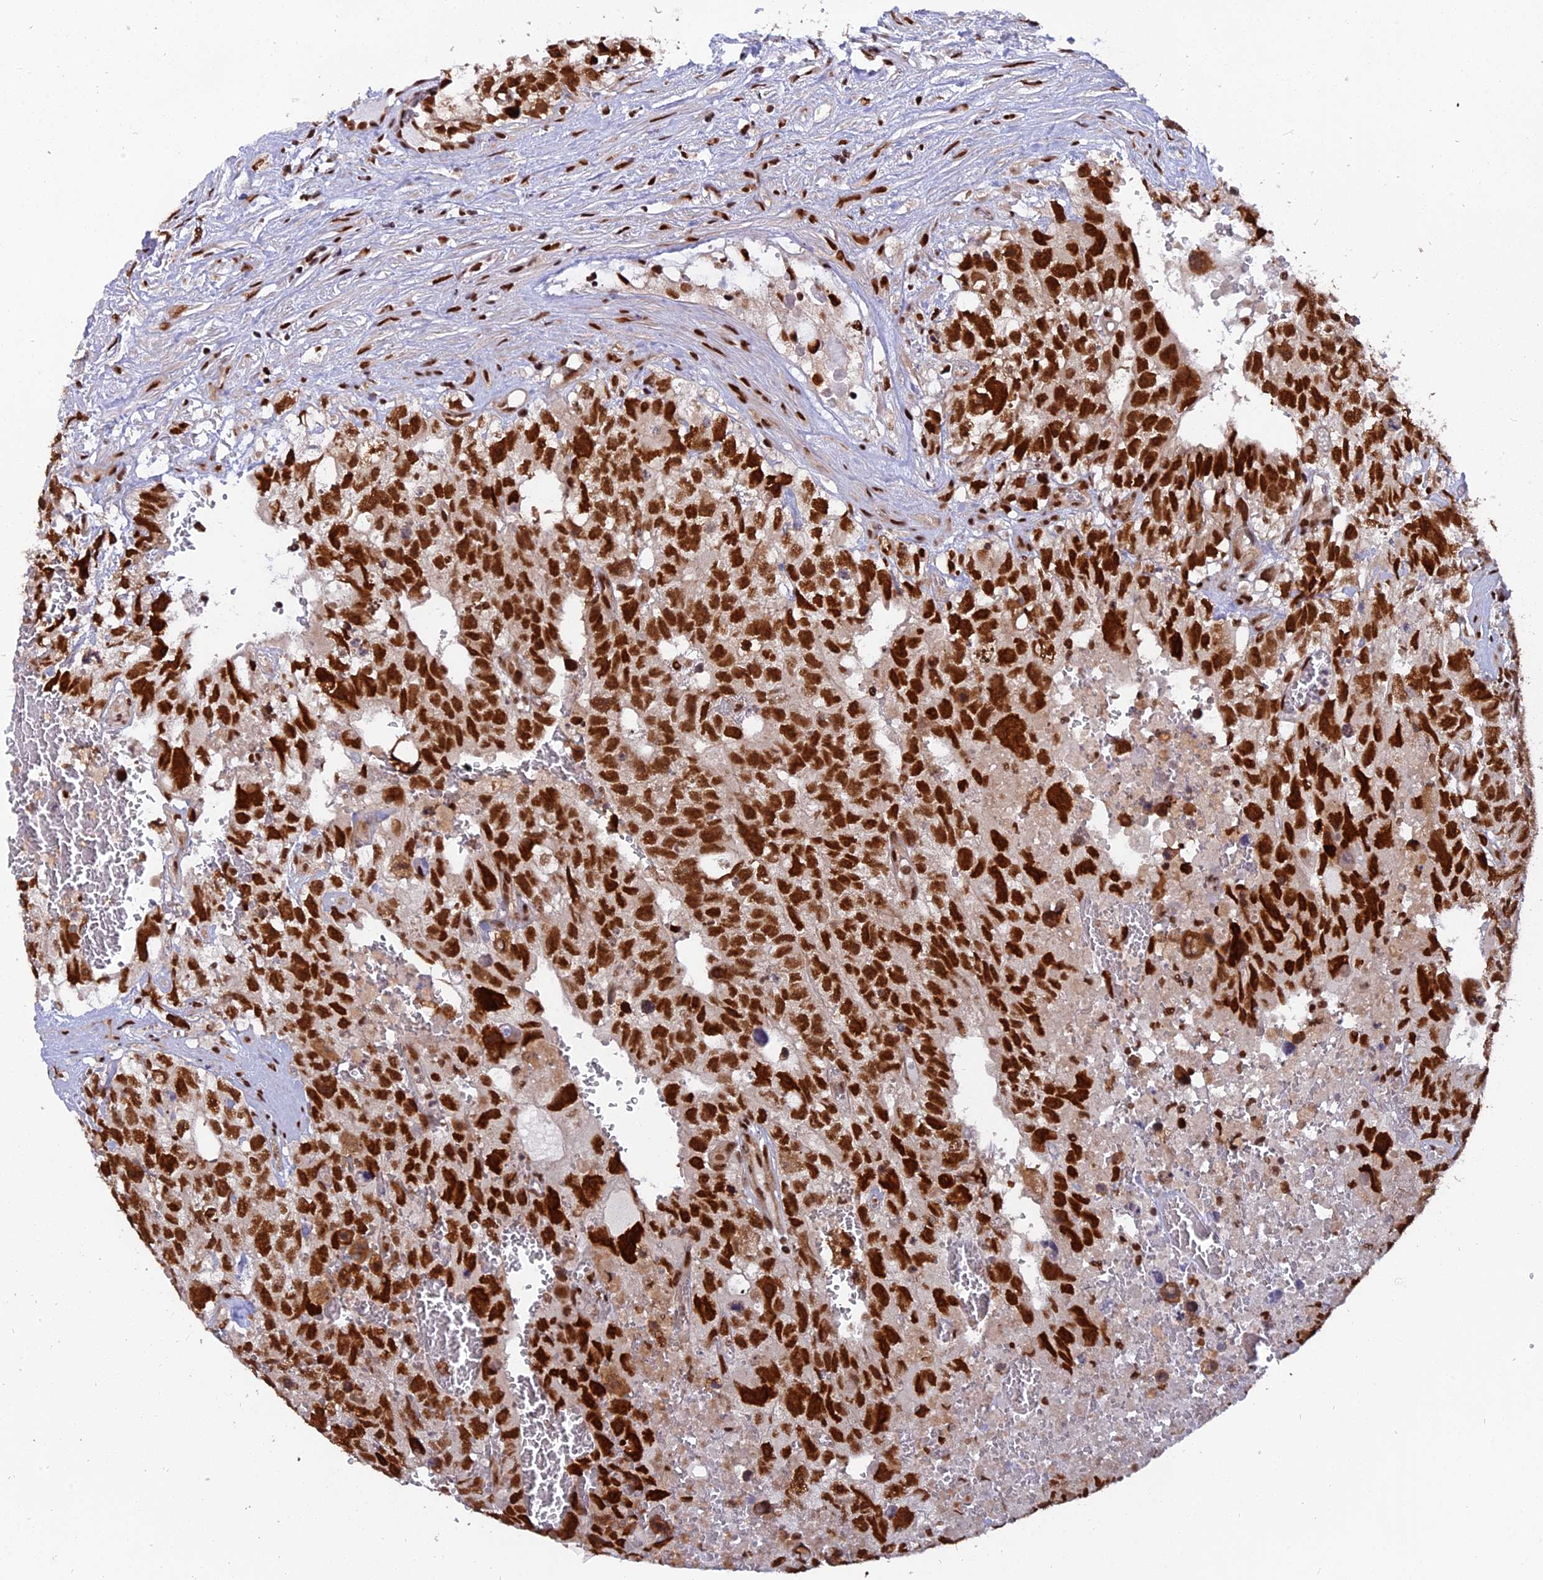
{"staining": {"intensity": "strong", "quantity": ">75%", "location": "nuclear"}, "tissue": "testis cancer", "cell_type": "Tumor cells", "image_type": "cancer", "snomed": [{"axis": "morphology", "description": "Carcinoma, Embryonal, NOS"}, {"axis": "topography", "description": "Testis"}], "caption": "IHC of human testis cancer (embryonal carcinoma) demonstrates high levels of strong nuclear expression in approximately >75% of tumor cells.", "gene": "RAMAC", "patient": {"sex": "male", "age": 26}}